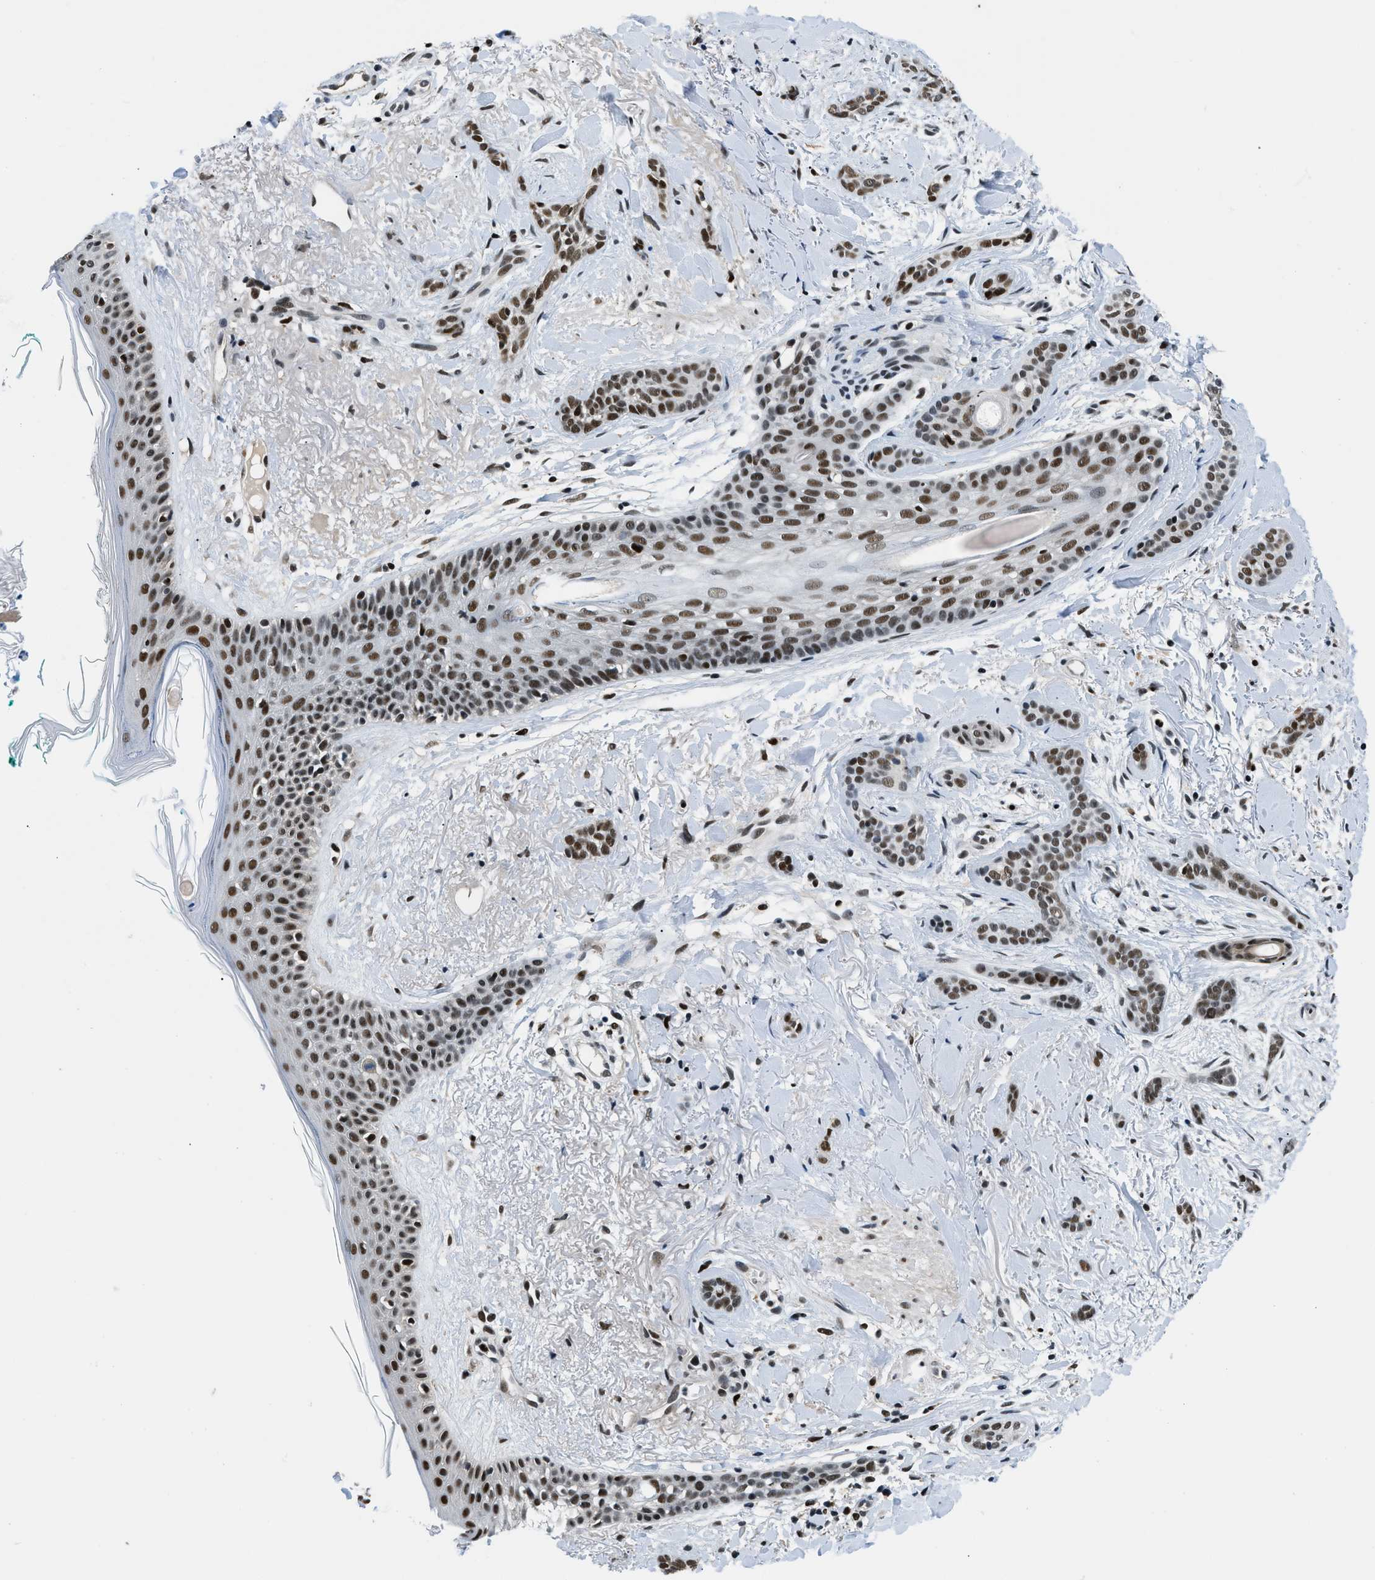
{"staining": {"intensity": "strong", "quantity": ">75%", "location": "nuclear"}, "tissue": "skin cancer", "cell_type": "Tumor cells", "image_type": "cancer", "snomed": [{"axis": "morphology", "description": "Basal cell carcinoma"}, {"axis": "morphology", "description": "Adnexal tumor, benign"}, {"axis": "topography", "description": "Skin"}], "caption": "Skin cancer (basal cell carcinoma) stained with DAB immunohistochemistry (IHC) exhibits high levels of strong nuclear expression in approximately >75% of tumor cells.", "gene": "KDM3B", "patient": {"sex": "female", "age": 42}}